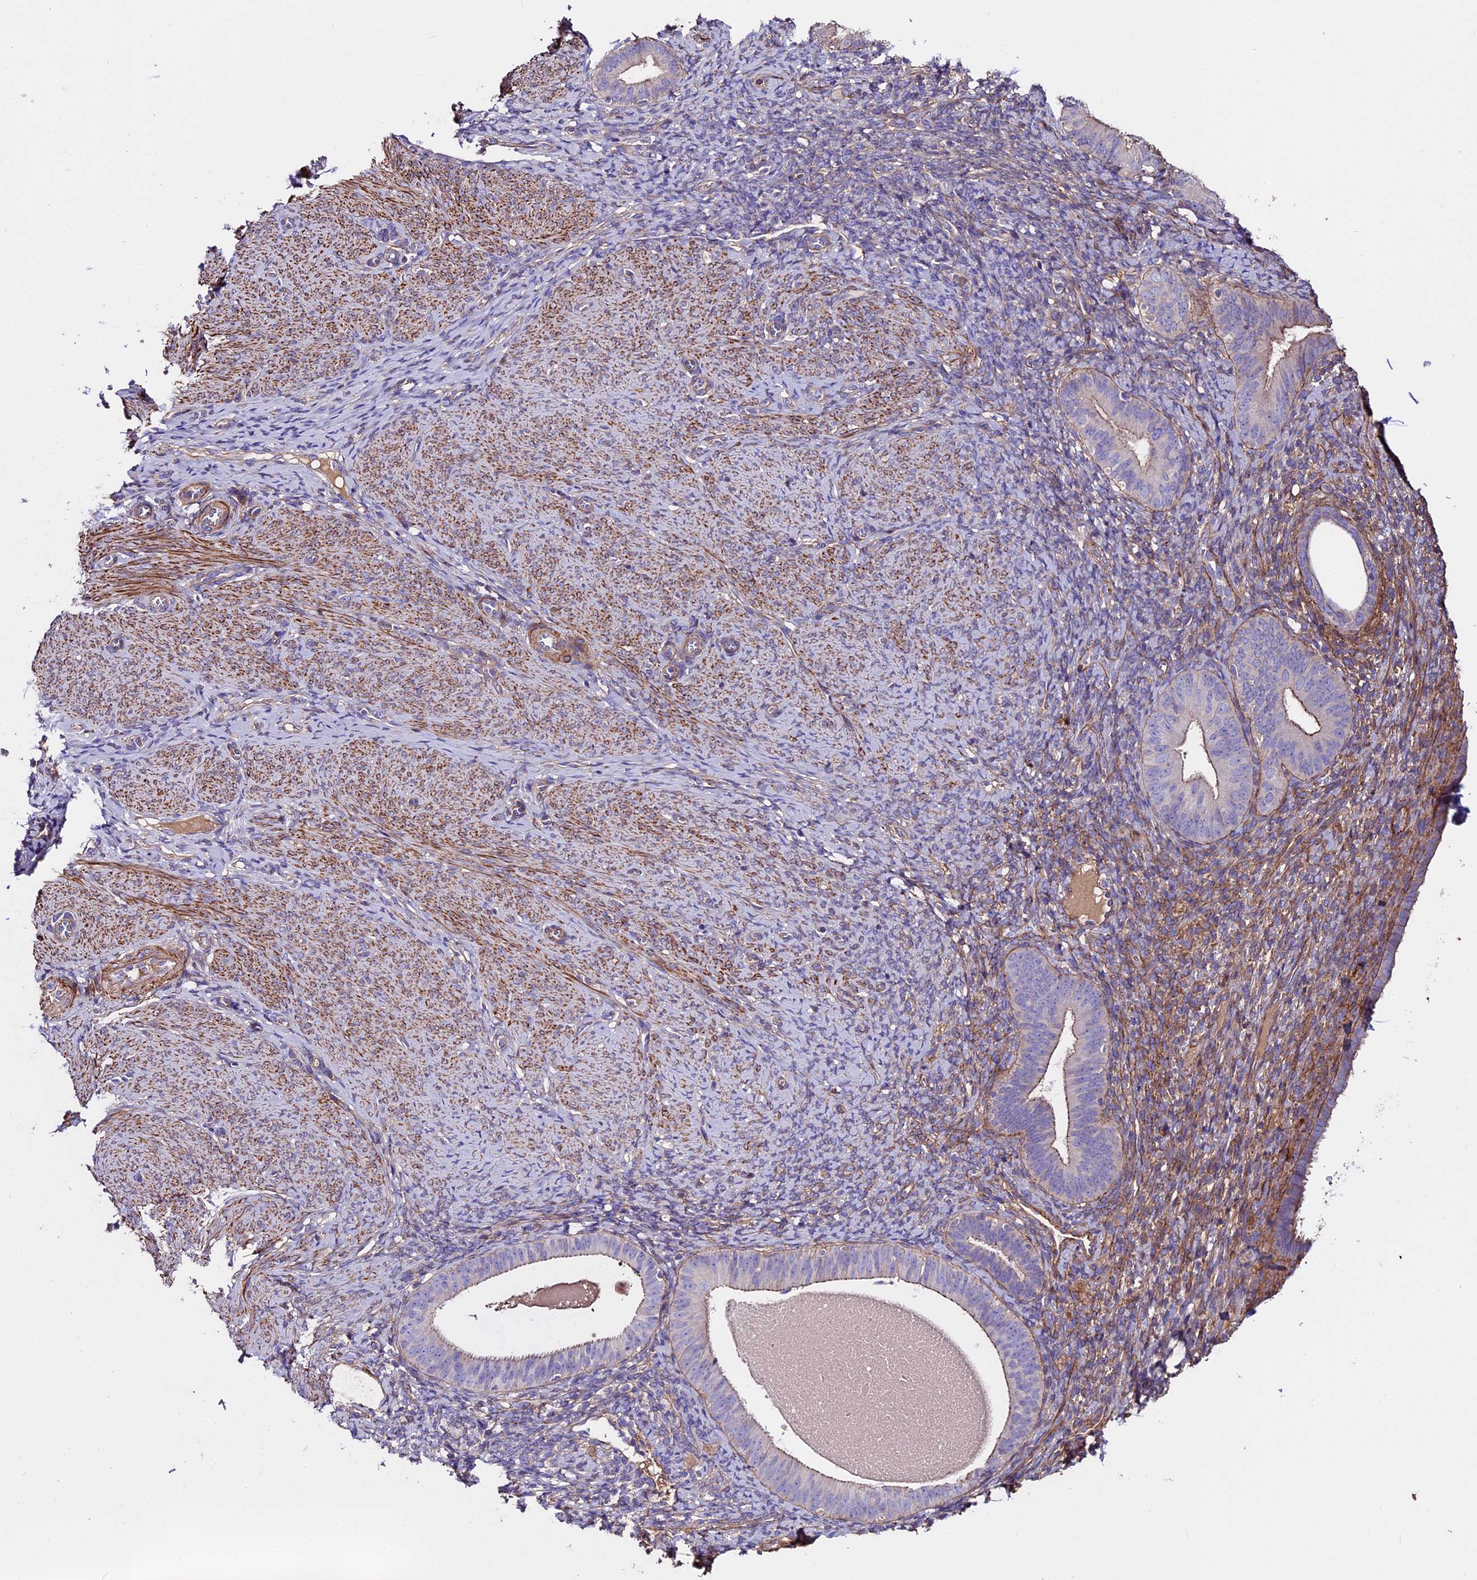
{"staining": {"intensity": "weak", "quantity": ">75%", "location": "cytoplasmic/membranous"}, "tissue": "endometrium", "cell_type": "Cells in endometrial stroma", "image_type": "normal", "snomed": [{"axis": "morphology", "description": "Normal tissue, NOS"}, {"axis": "topography", "description": "Endometrium"}], "caption": "Weak cytoplasmic/membranous positivity for a protein is appreciated in approximately >75% of cells in endometrial stroma of normal endometrium using immunohistochemistry (IHC).", "gene": "EVA1B", "patient": {"sex": "female", "age": 65}}